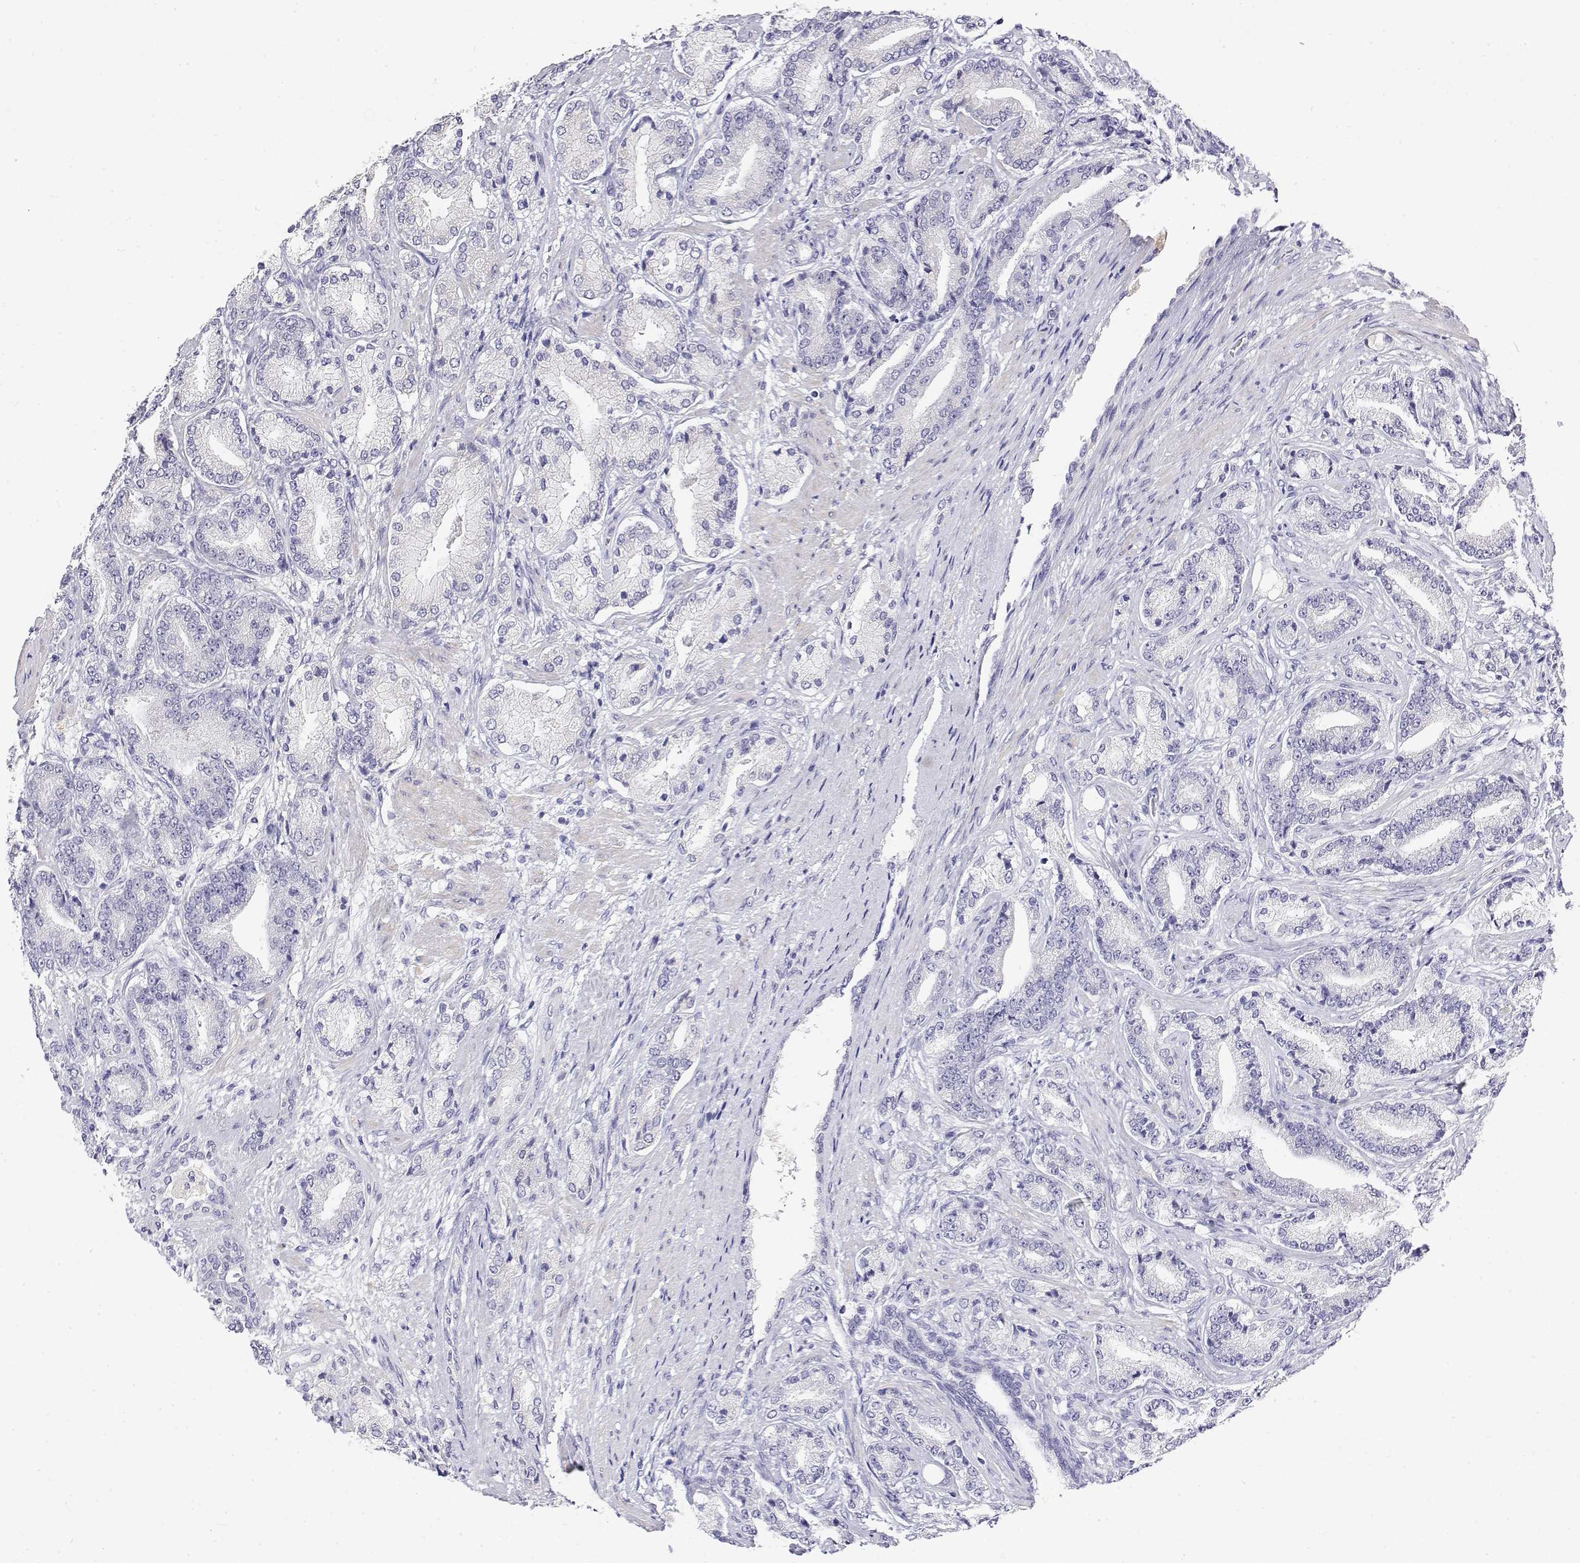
{"staining": {"intensity": "negative", "quantity": "none", "location": "none"}, "tissue": "prostate cancer", "cell_type": "Tumor cells", "image_type": "cancer", "snomed": [{"axis": "morphology", "description": "Adenocarcinoma, High grade"}, {"axis": "topography", "description": "Prostate and seminal vesicle, NOS"}], "caption": "High magnification brightfield microscopy of prostate cancer (adenocarcinoma (high-grade)) stained with DAB (brown) and counterstained with hematoxylin (blue): tumor cells show no significant positivity.", "gene": "LY6D", "patient": {"sex": "male", "age": 61}}